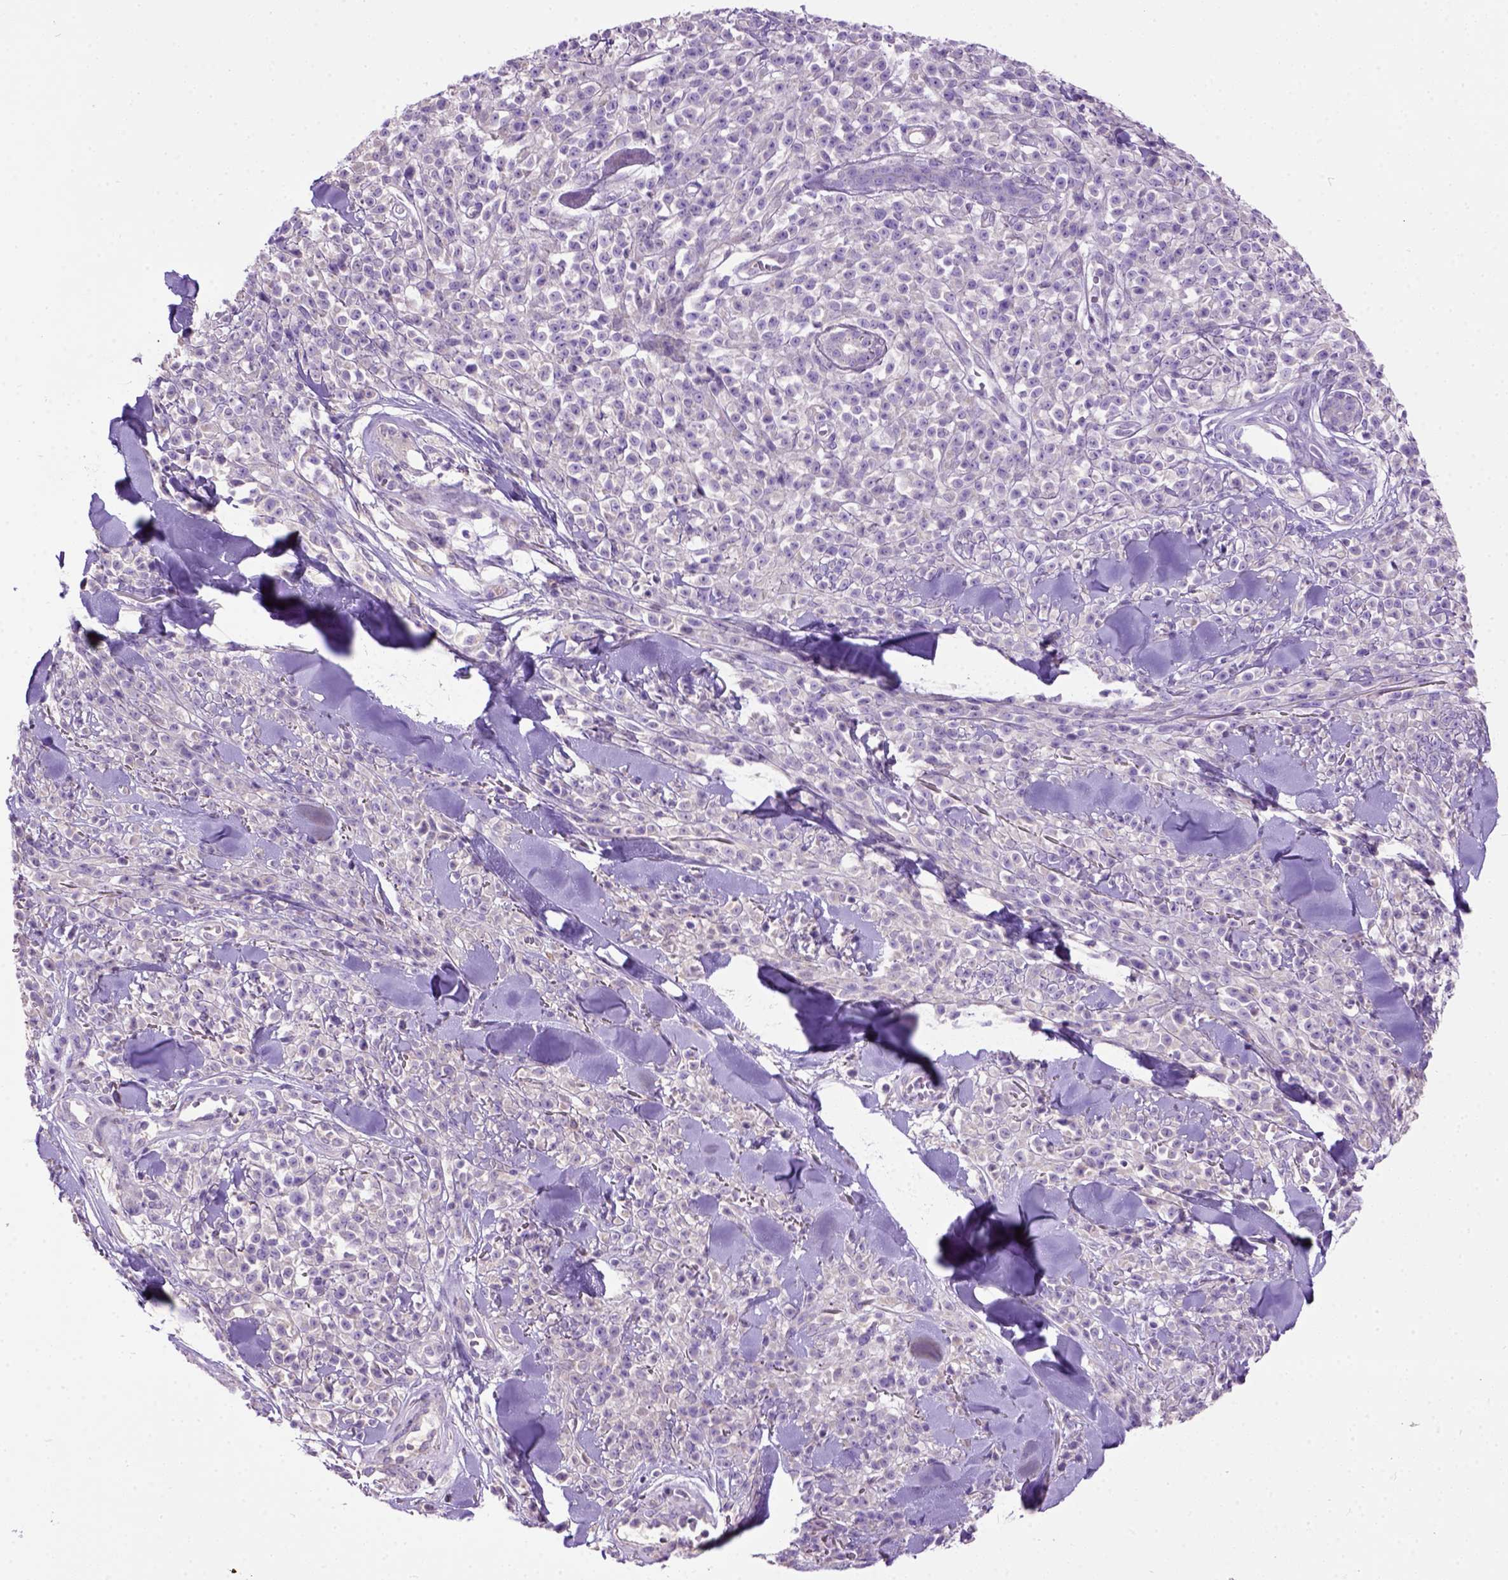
{"staining": {"intensity": "negative", "quantity": "none", "location": "none"}, "tissue": "melanoma", "cell_type": "Tumor cells", "image_type": "cancer", "snomed": [{"axis": "morphology", "description": "Malignant melanoma, NOS"}, {"axis": "topography", "description": "Skin"}, {"axis": "topography", "description": "Skin of trunk"}], "caption": "This photomicrograph is of malignant melanoma stained with immunohistochemistry to label a protein in brown with the nuclei are counter-stained blue. There is no positivity in tumor cells.", "gene": "SEMA4F", "patient": {"sex": "male", "age": 74}}